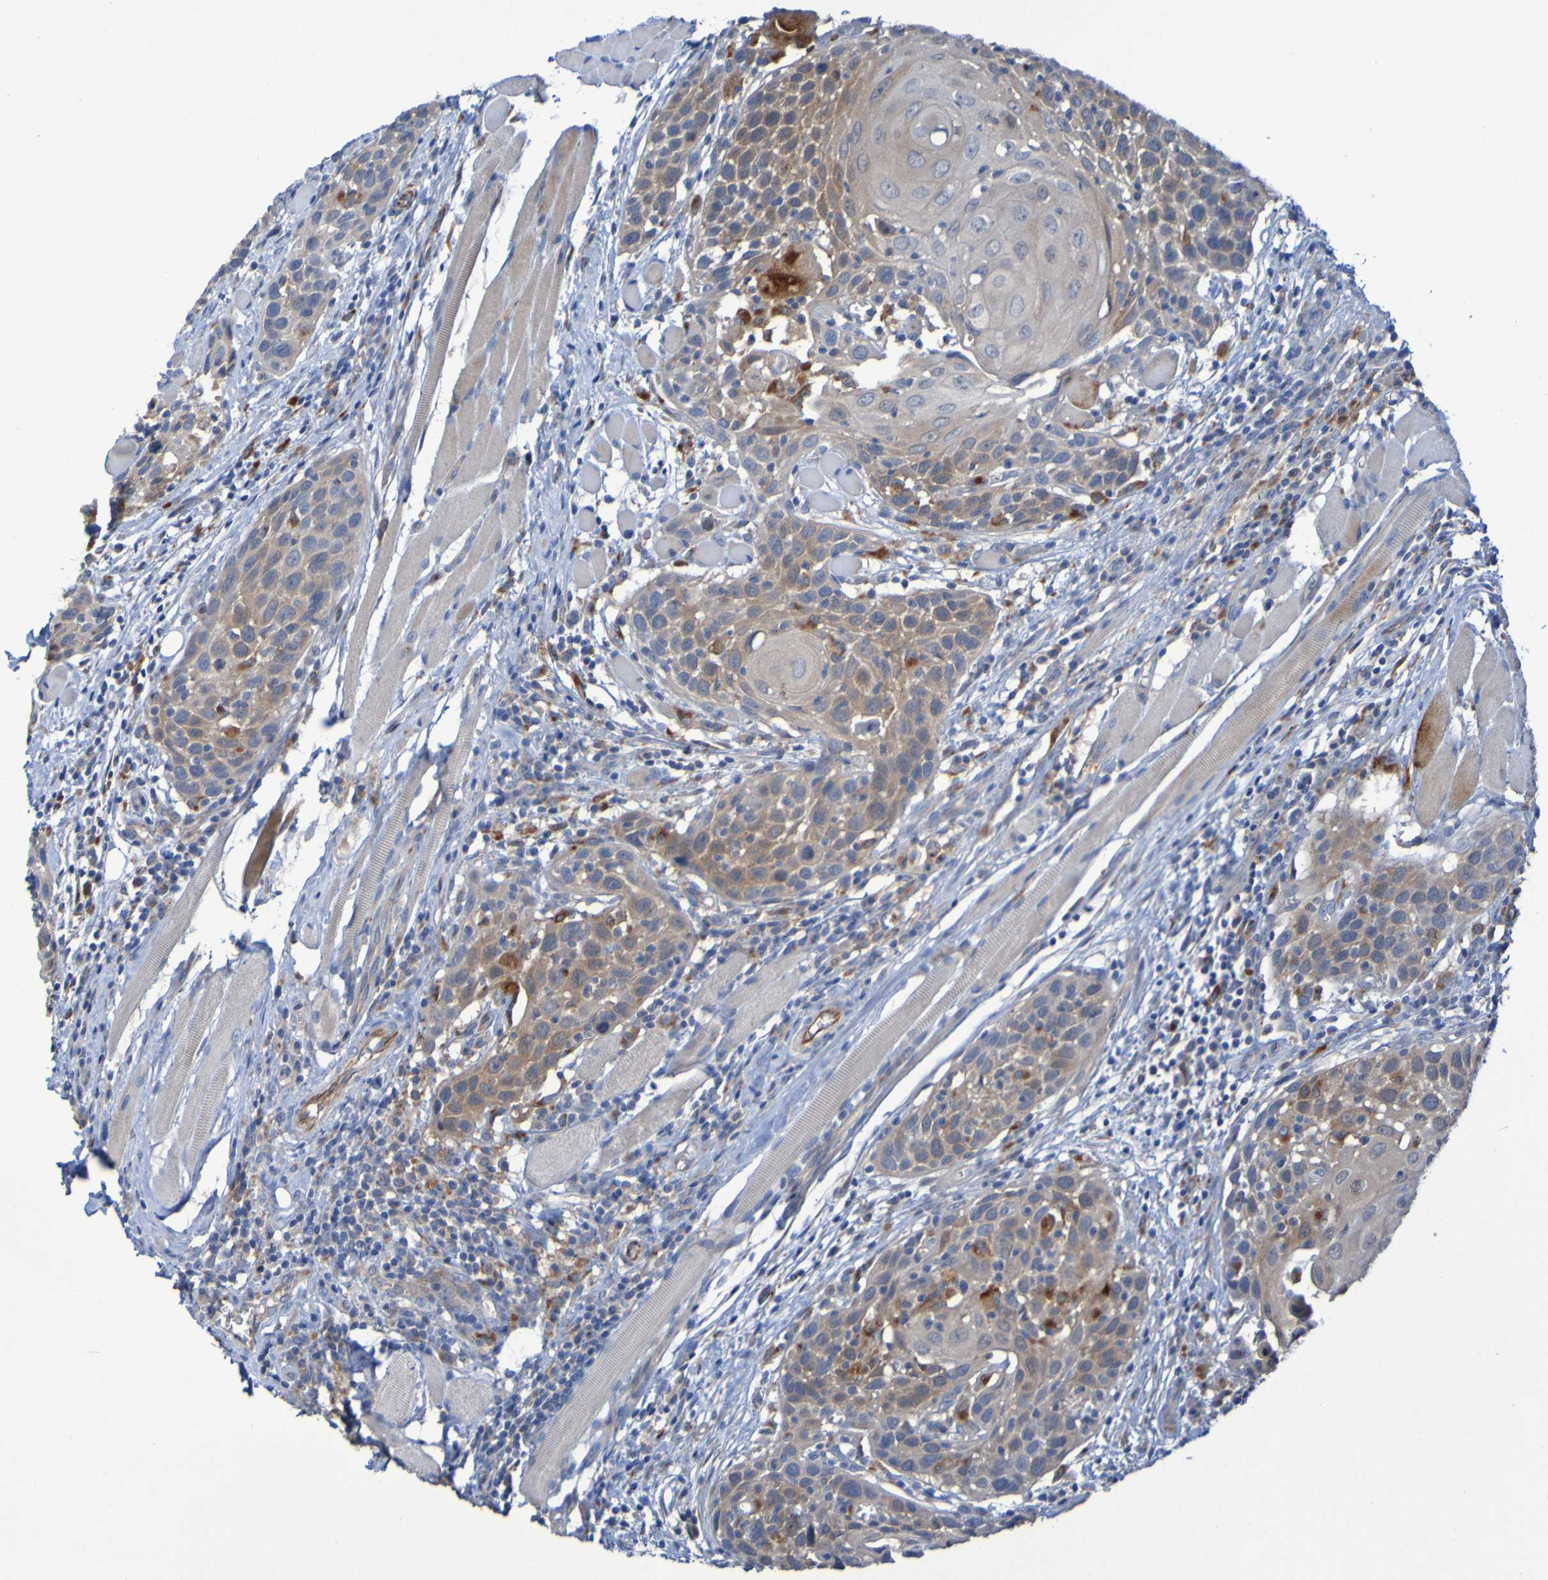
{"staining": {"intensity": "moderate", "quantity": ">75%", "location": "cytoplasmic/membranous"}, "tissue": "head and neck cancer", "cell_type": "Tumor cells", "image_type": "cancer", "snomed": [{"axis": "morphology", "description": "Squamous cell carcinoma, NOS"}, {"axis": "topography", "description": "Oral tissue"}, {"axis": "topography", "description": "Head-Neck"}], "caption": "IHC micrograph of human squamous cell carcinoma (head and neck) stained for a protein (brown), which demonstrates medium levels of moderate cytoplasmic/membranous staining in approximately >75% of tumor cells.", "gene": "ARHGEF16", "patient": {"sex": "female", "age": 50}}